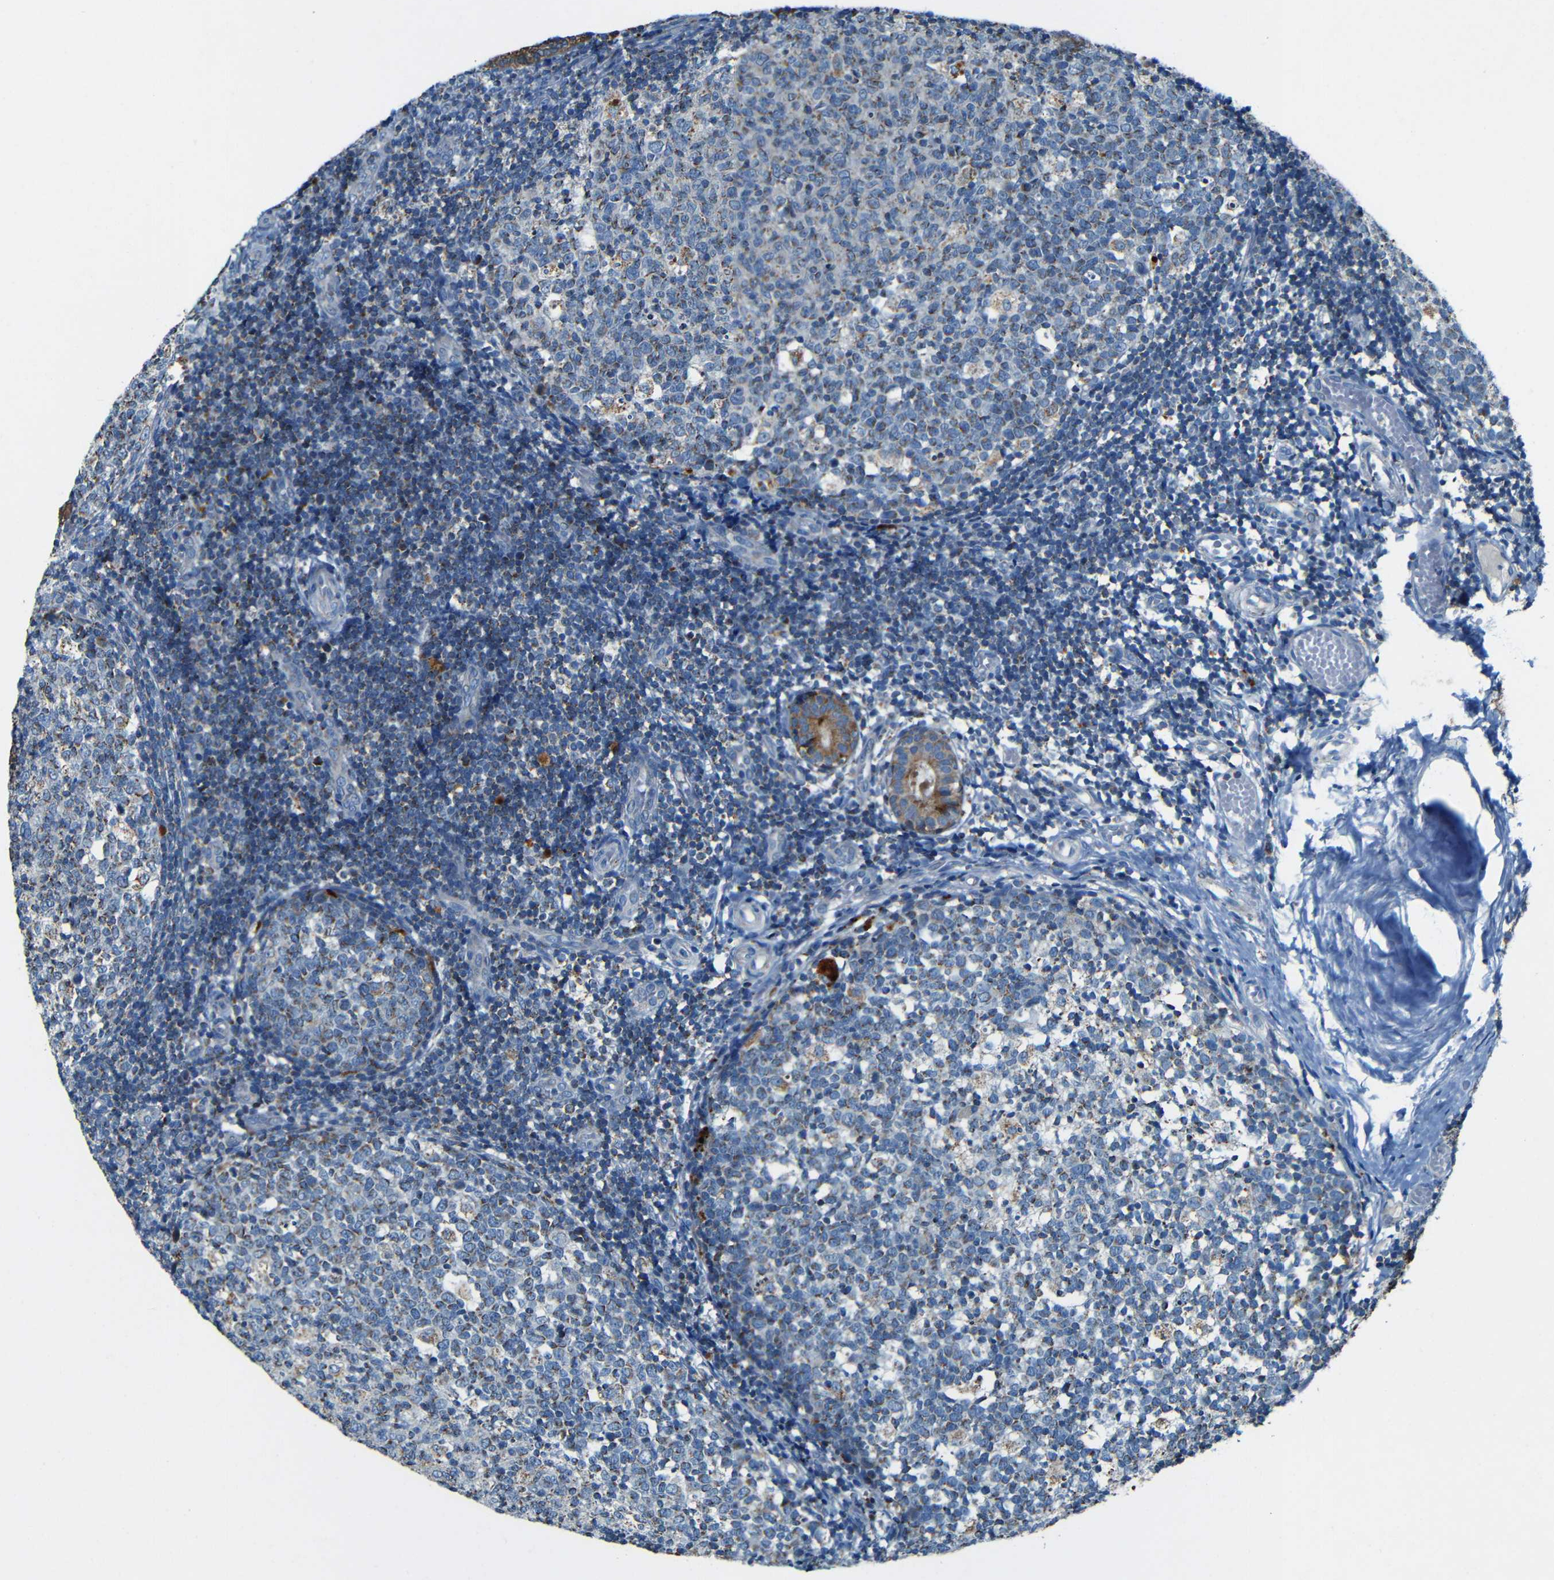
{"staining": {"intensity": "moderate", "quantity": "<25%", "location": "cytoplasmic/membranous"}, "tissue": "tonsil", "cell_type": "Germinal center cells", "image_type": "normal", "snomed": [{"axis": "morphology", "description": "Normal tissue, NOS"}, {"axis": "topography", "description": "Tonsil"}], "caption": "Protein expression analysis of unremarkable tonsil demonstrates moderate cytoplasmic/membranous staining in approximately <25% of germinal center cells. The protein of interest is shown in brown color, while the nuclei are stained blue.", "gene": "WSCD2", "patient": {"sex": "female", "age": 19}}